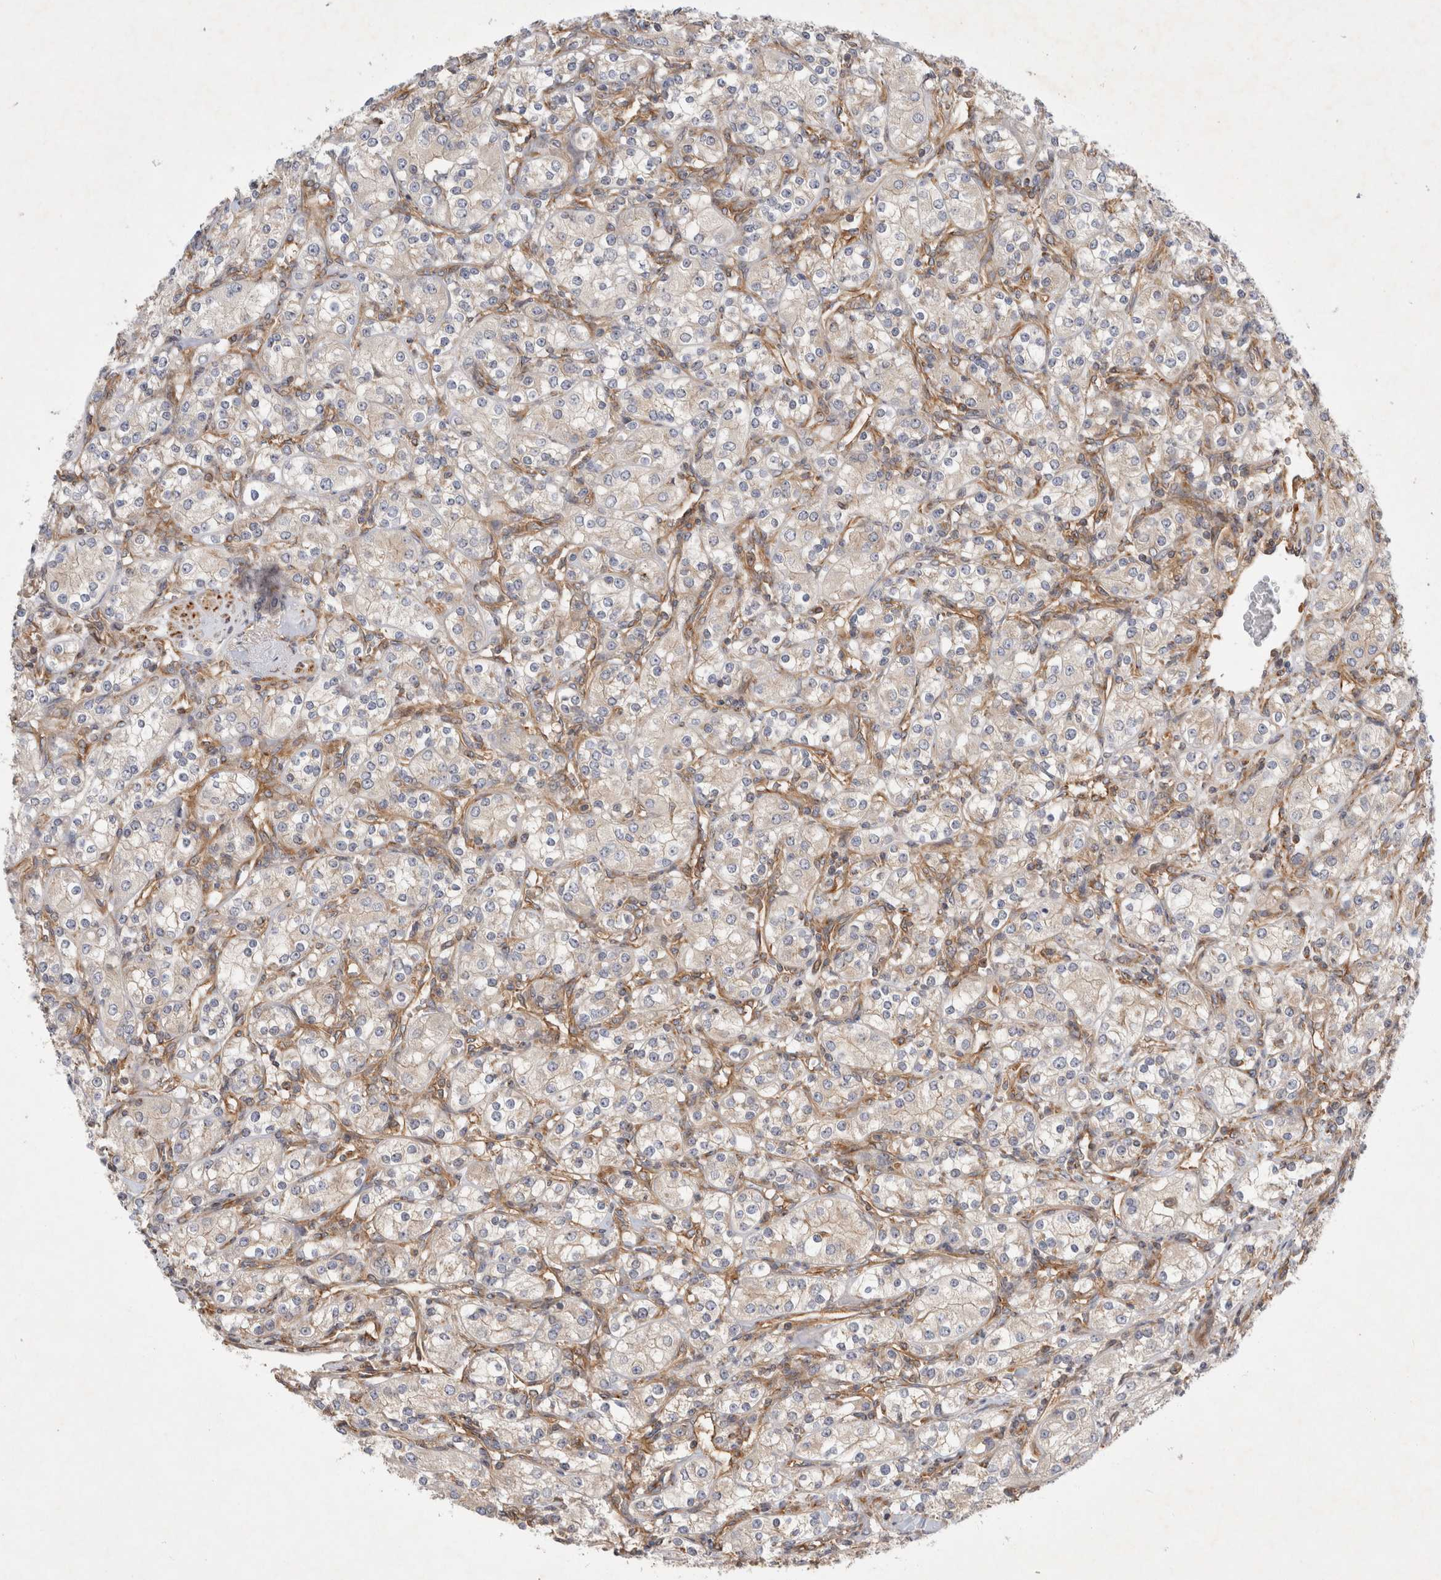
{"staining": {"intensity": "weak", "quantity": "25%-75%", "location": "cytoplasmic/membranous"}, "tissue": "renal cancer", "cell_type": "Tumor cells", "image_type": "cancer", "snomed": [{"axis": "morphology", "description": "Adenocarcinoma, NOS"}, {"axis": "topography", "description": "Kidney"}], "caption": "Human renal cancer stained for a protein (brown) displays weak cytoplasmic/membranous positive expression in about 25%-75% of tumor cells.", "gene": "GPR150", "patient": {"sex": "male", "age": 77}}